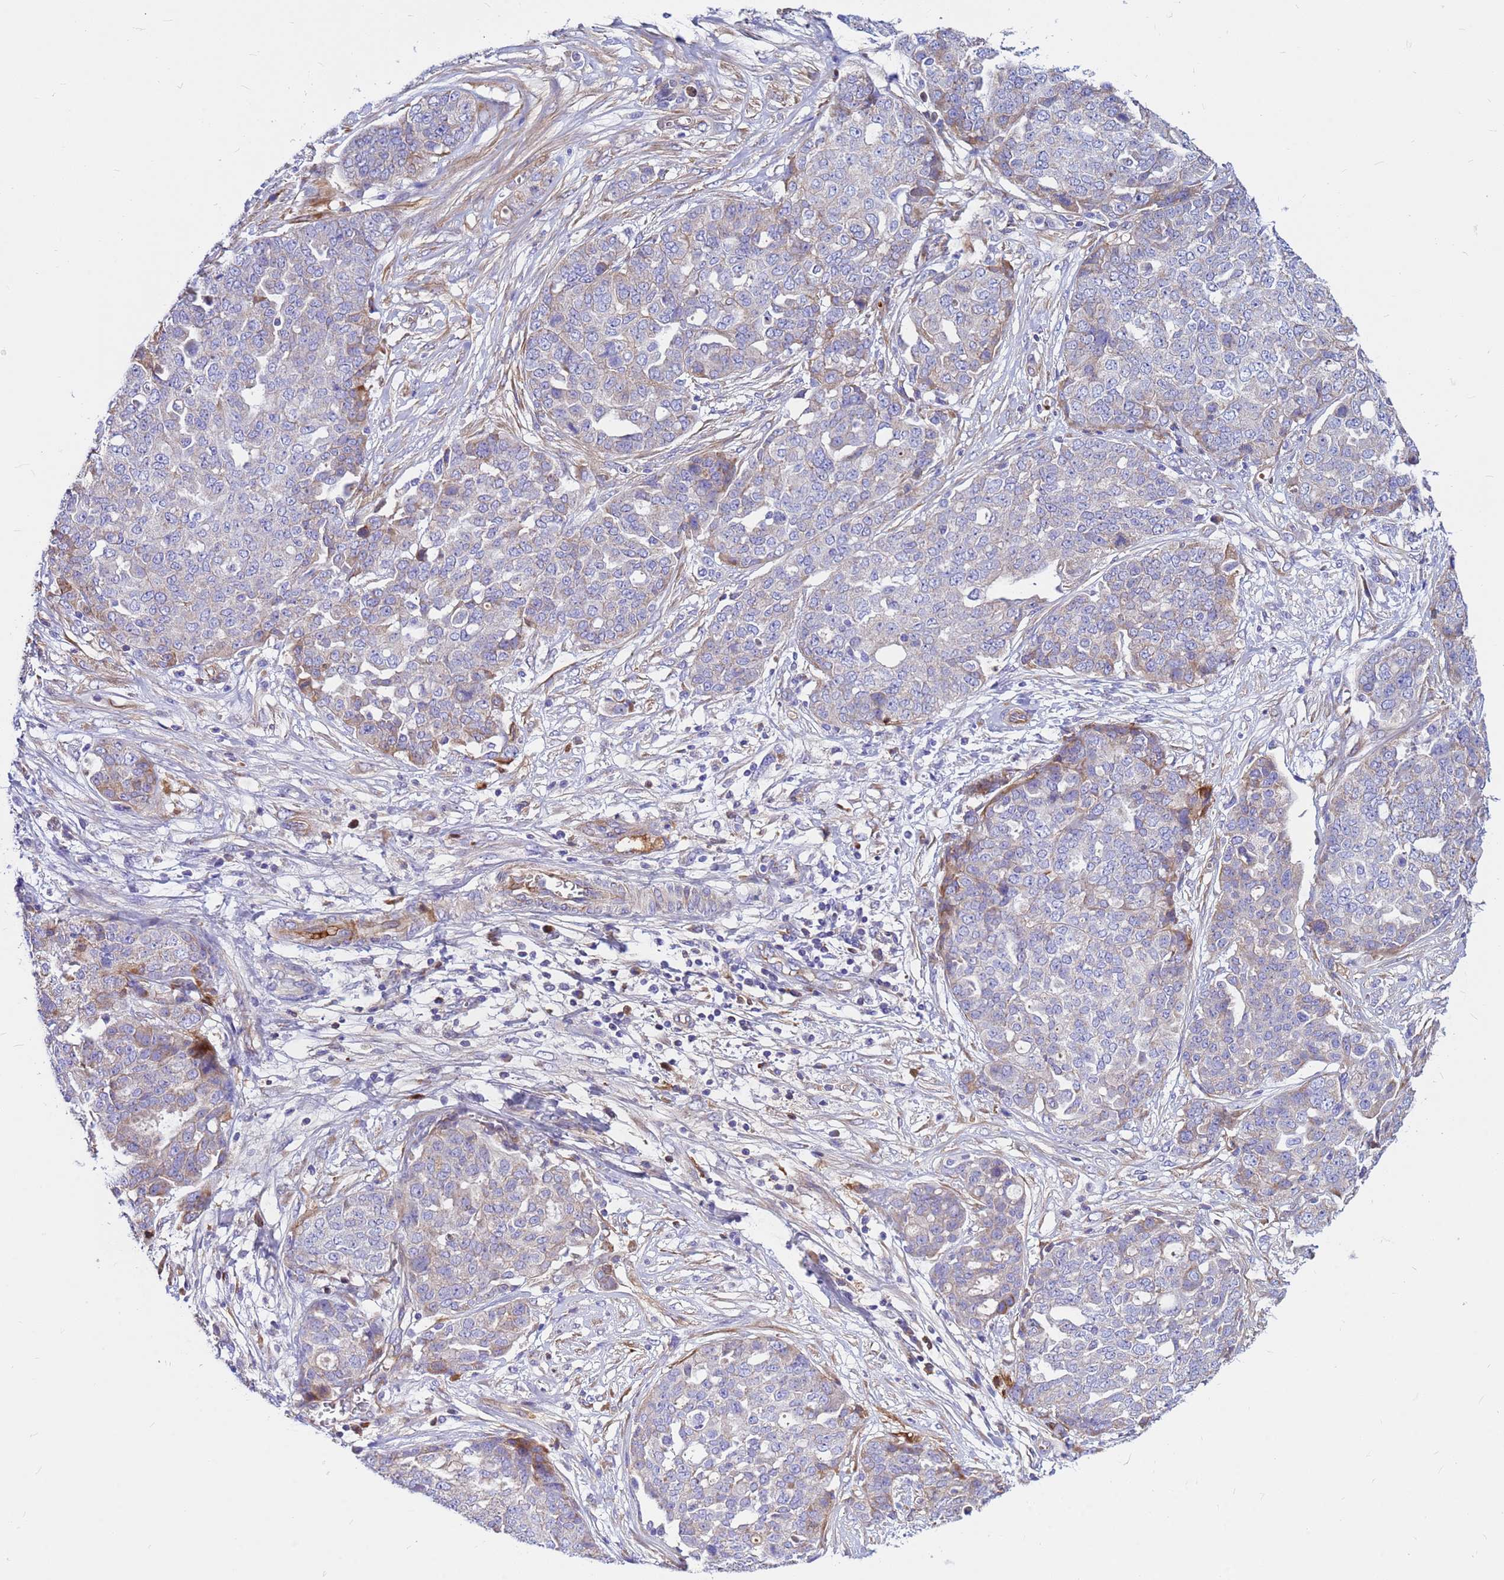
{"staining": {"intensity": "weak", "quantity": "<25%", "location": "cytoplasmic/membranous"}, "tissue": "ovarian cancer", "cell_type": "Tumor cells", "image_type": "cancer", "snomed": [{"axis": "morphology", "description": "Cystadenocarcinoma, serous, NOS"}, {"axis": "topography", "description": "Soft tissue"}, {"axis": "topography", "description": "Ovary"}], "caption": "Protein analysis of ovarian serous cystadenocarcinoma exhibits no significant expression in tumor cells. The staining was performed using DAB (3,3'-diaminobenzidine) to visualize the protein expression in brown, while the nuclei were stained in blue with hematoxylin (Magnification: 20x).", "gene": "CRHBP", "patient": {"sex": "female", "age": 57}}